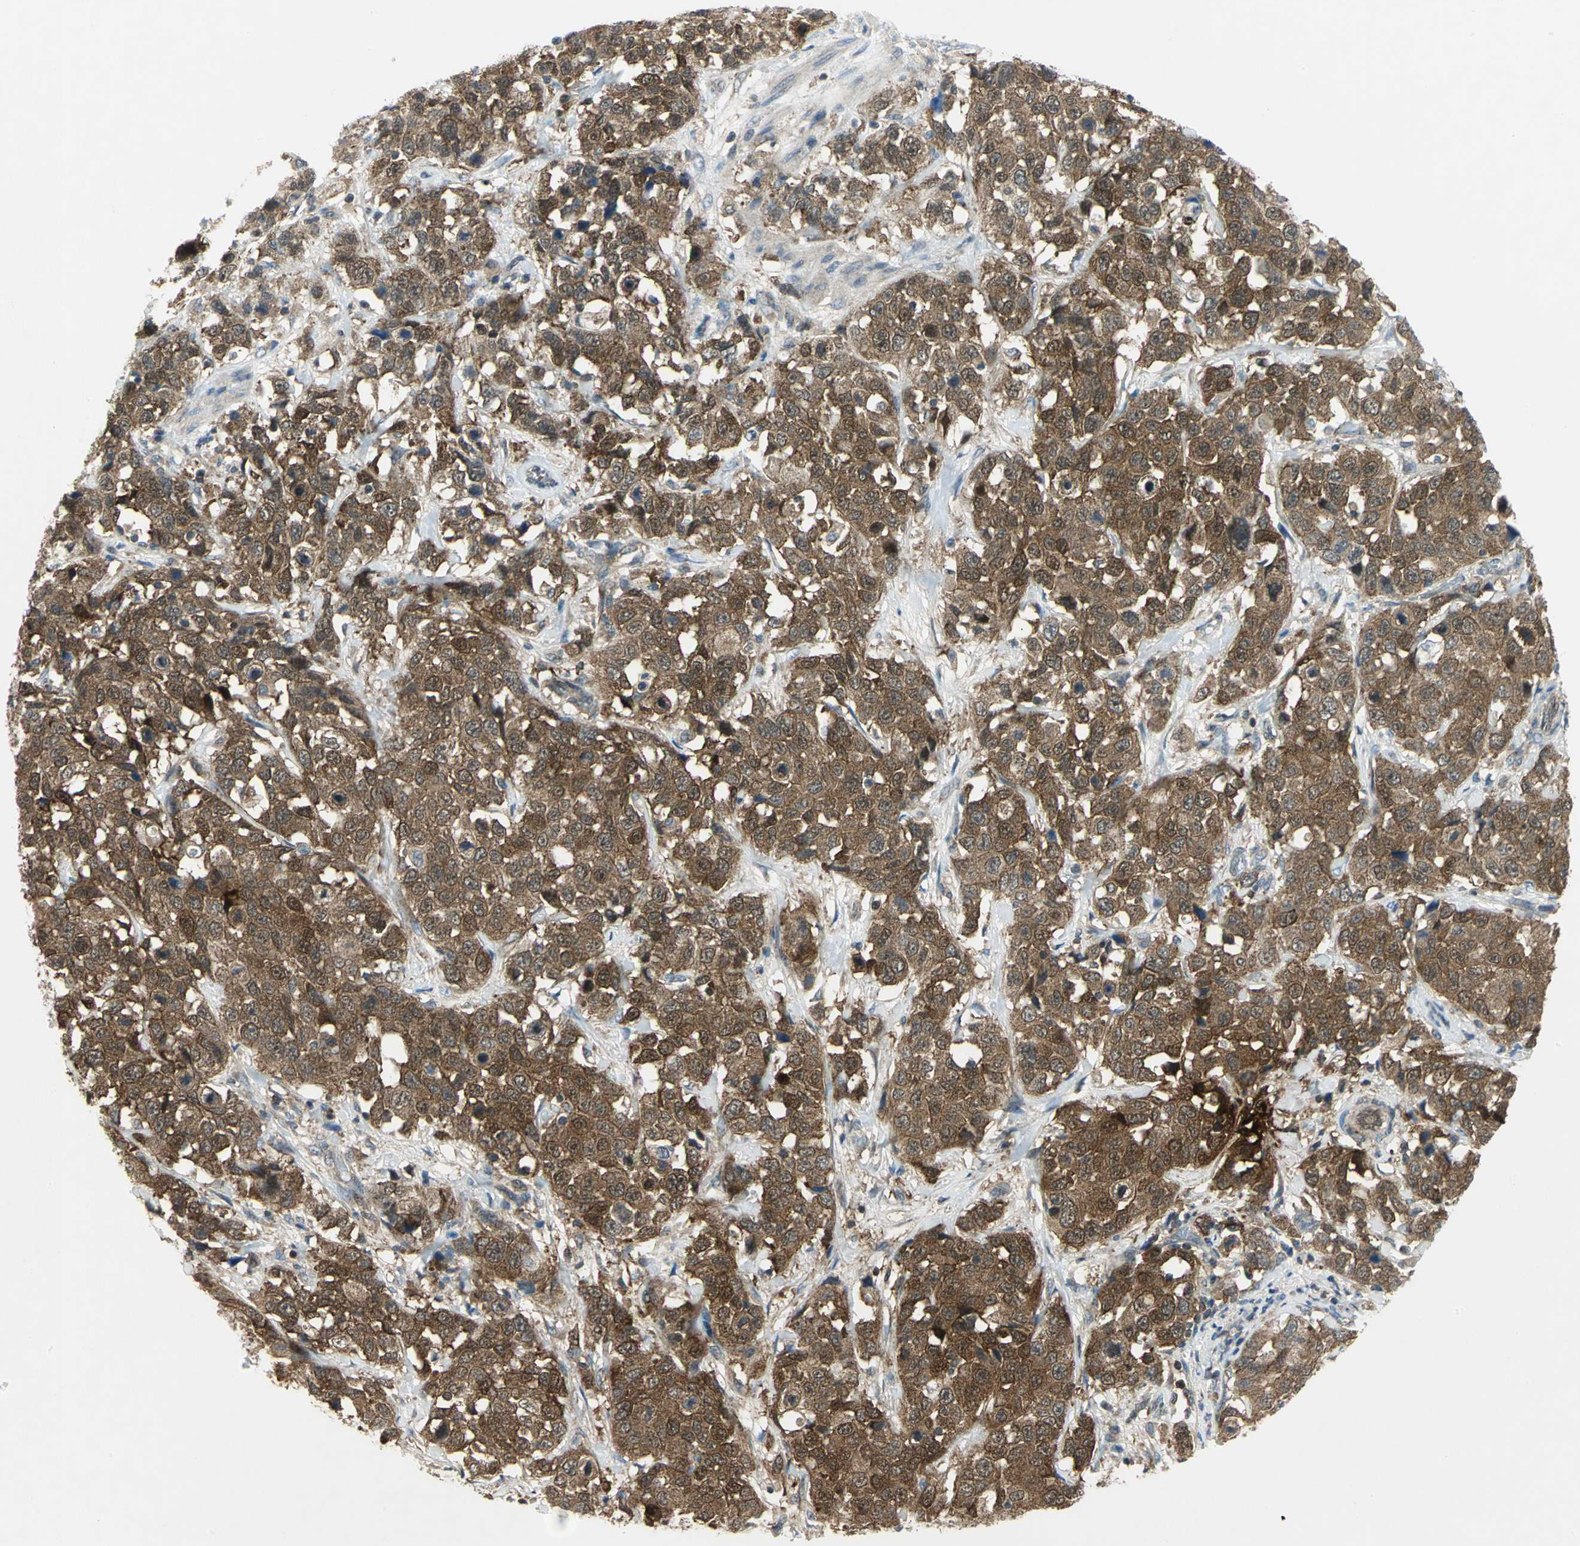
{"staining": {"intensity": "strong", "quantity": ">75%", "location": "cytoplasmic/membranous"}, "tissue": "stomach cancer", "cell_type": "Tumor cells", "image_type": "cancer", "snomed": [{"axis": "morphology", "description": "Normal tissue, NOS"}, {"axis": "morphology", "description": "Adenocarcinoma, NOS"}, {"axis": "topography", "description": "Stomach"}], "caption": "Immunohistochemical staining of stomach cancer reveals strong cytoplasmic/membranous protein positivity in approximately >75% of tumor cells.", "gene": "PPIA", "patient": {"sex": "male", "age": 48}}